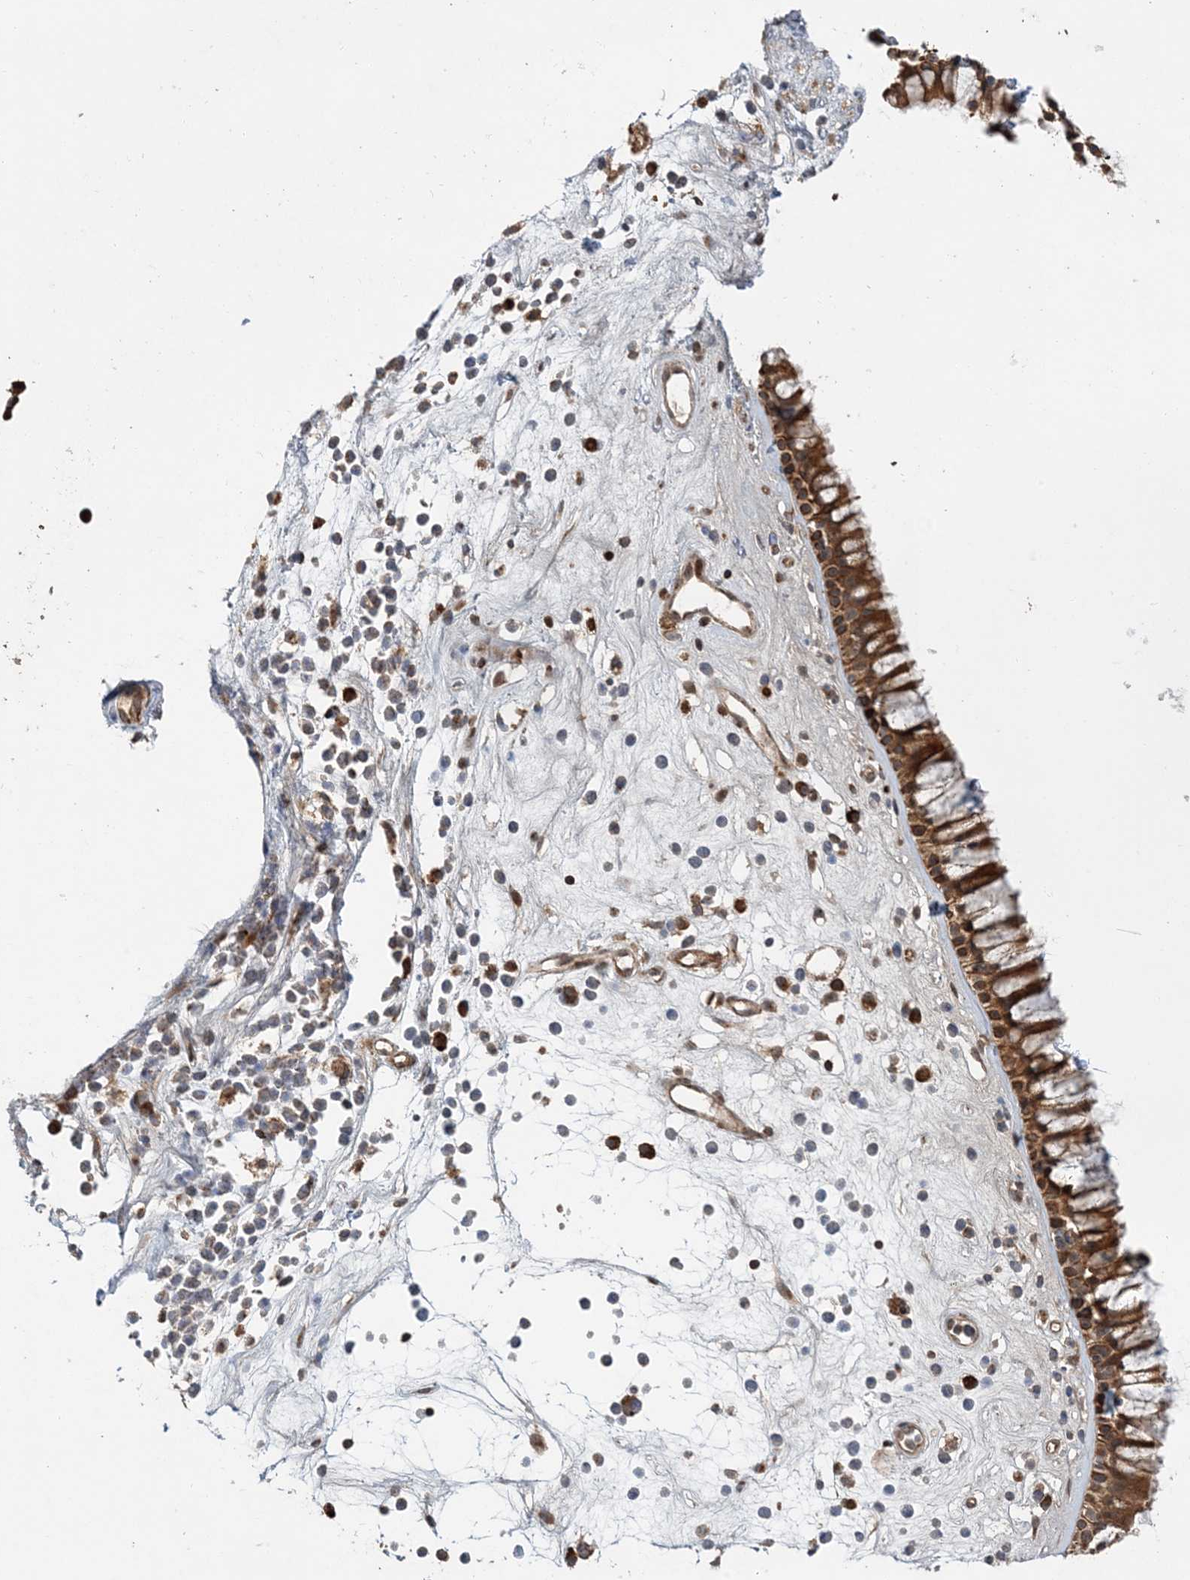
{"staining": {"intensity": "strong", "quantity": ">75%", "location": "cytoplasmic/membranous,nuclear"}, "tissue": "nasopharynx", "cell_type": "Respiratory epithelial cells", "image_type": "normal", "snomed": [{"axis": "morphology", "description": "Normal tissue, NOS"}, {"axis": "morphology", "description": "Inflammation, NOS"}, {"axis": "topography", "description": "Nasopharynx"}], "caption": "Immunohistochemistry staining of normal nasopharynx, which exhibits high levels of strong cytoplasmic/membranous,nuclear expression in about >75% of respiratory epithelial cells indicating strong cytoplasmic/membranous,nuclear protein staining. The staining was performed using DAB (brown) for protein detection and nuclei were counterstained in hematoxylin (blue).", "gene": "UBTD2", "patient": {"sex": "male", "age": 29}}